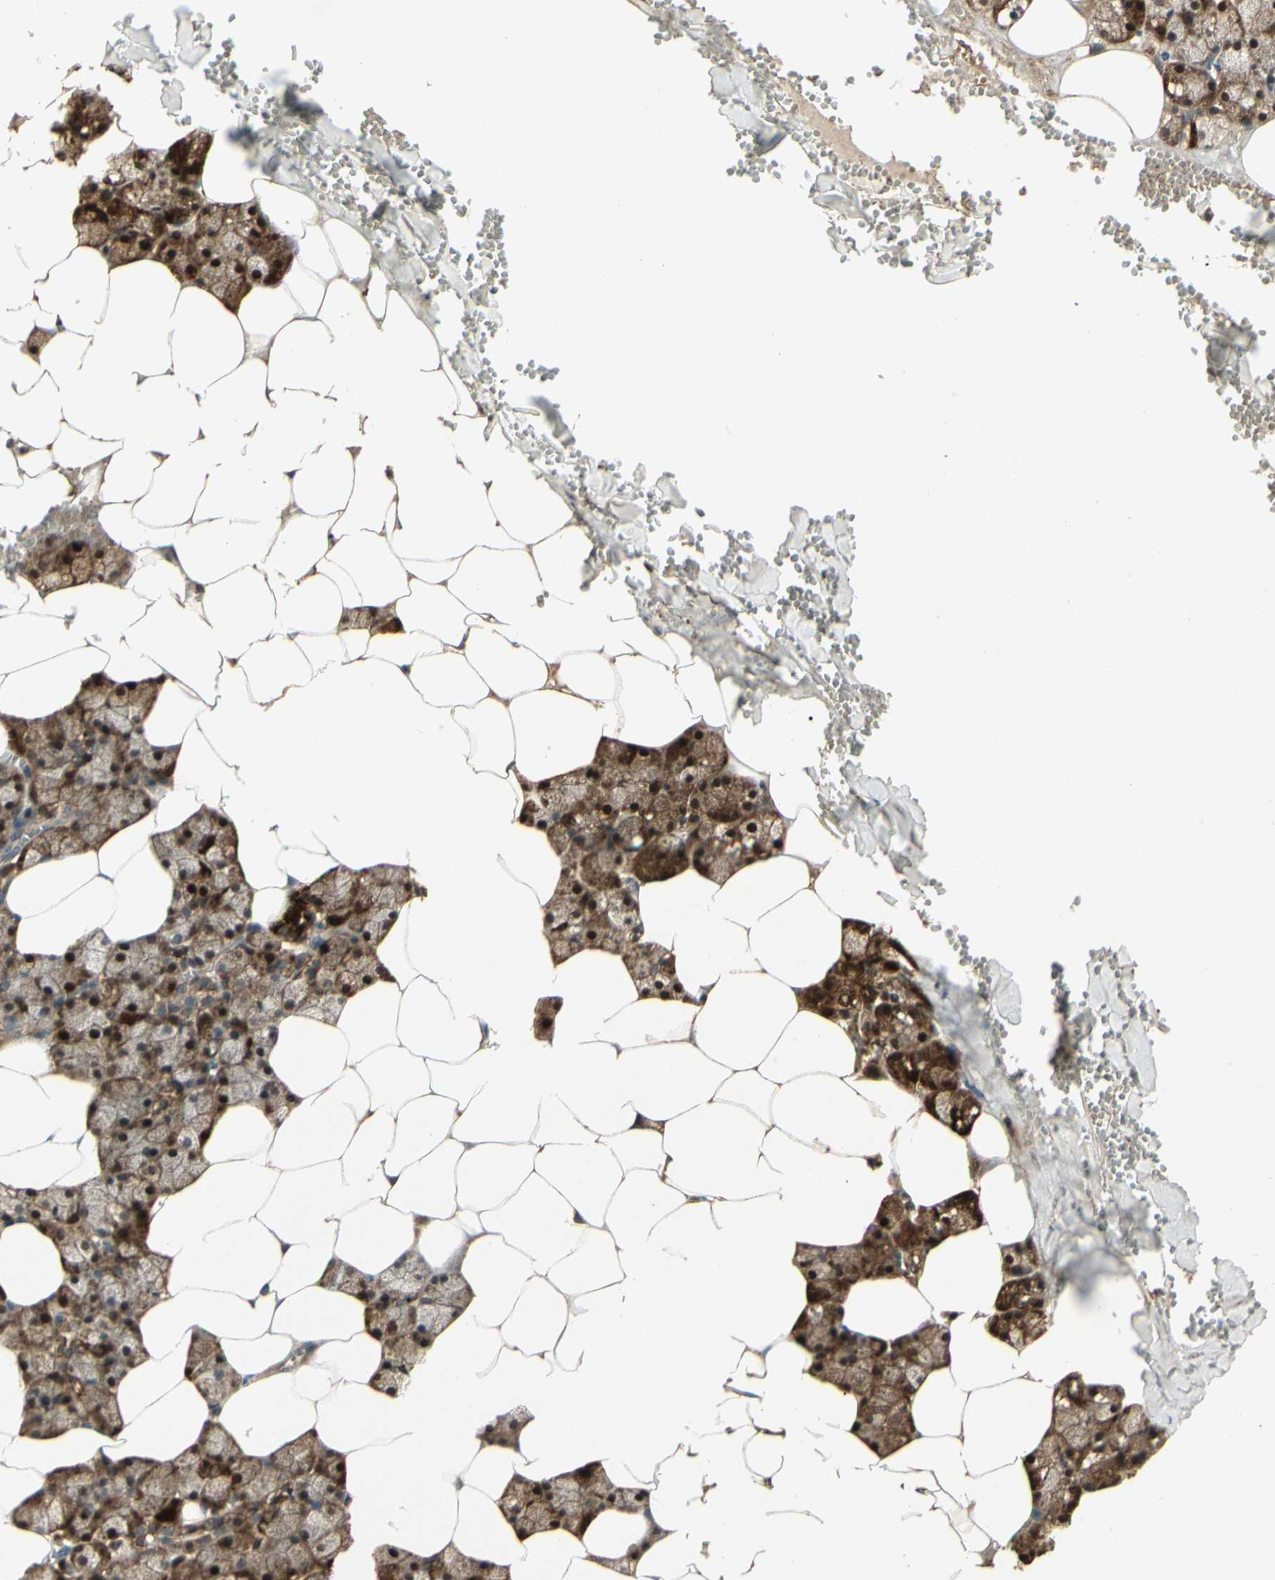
{"staining": {"intensity": "strong", "quantity": ">75%", "location": "cytoplasmic/membranous"}, "tissue": "salivary gland", "cell_type": "Glandular cells", "image_type": "normal", "snomed": [{"axis": "morphology", "description": "Normal tissue, NOS"}, {"axis": "topography", "description": "Salivary gland"}], "caption": "Normal salivary gland displays strong cytoplasmic/membranous expression in approximately >75% of glandular cells, visualized by immunohistochemistry. The protein of interest is stained brown, and the nuclei are stained in blue (DAB IHC with brightfield microscopy, high magnification).", "gene": "CCT7", "patient": {"sex": "male", "age": 62}}